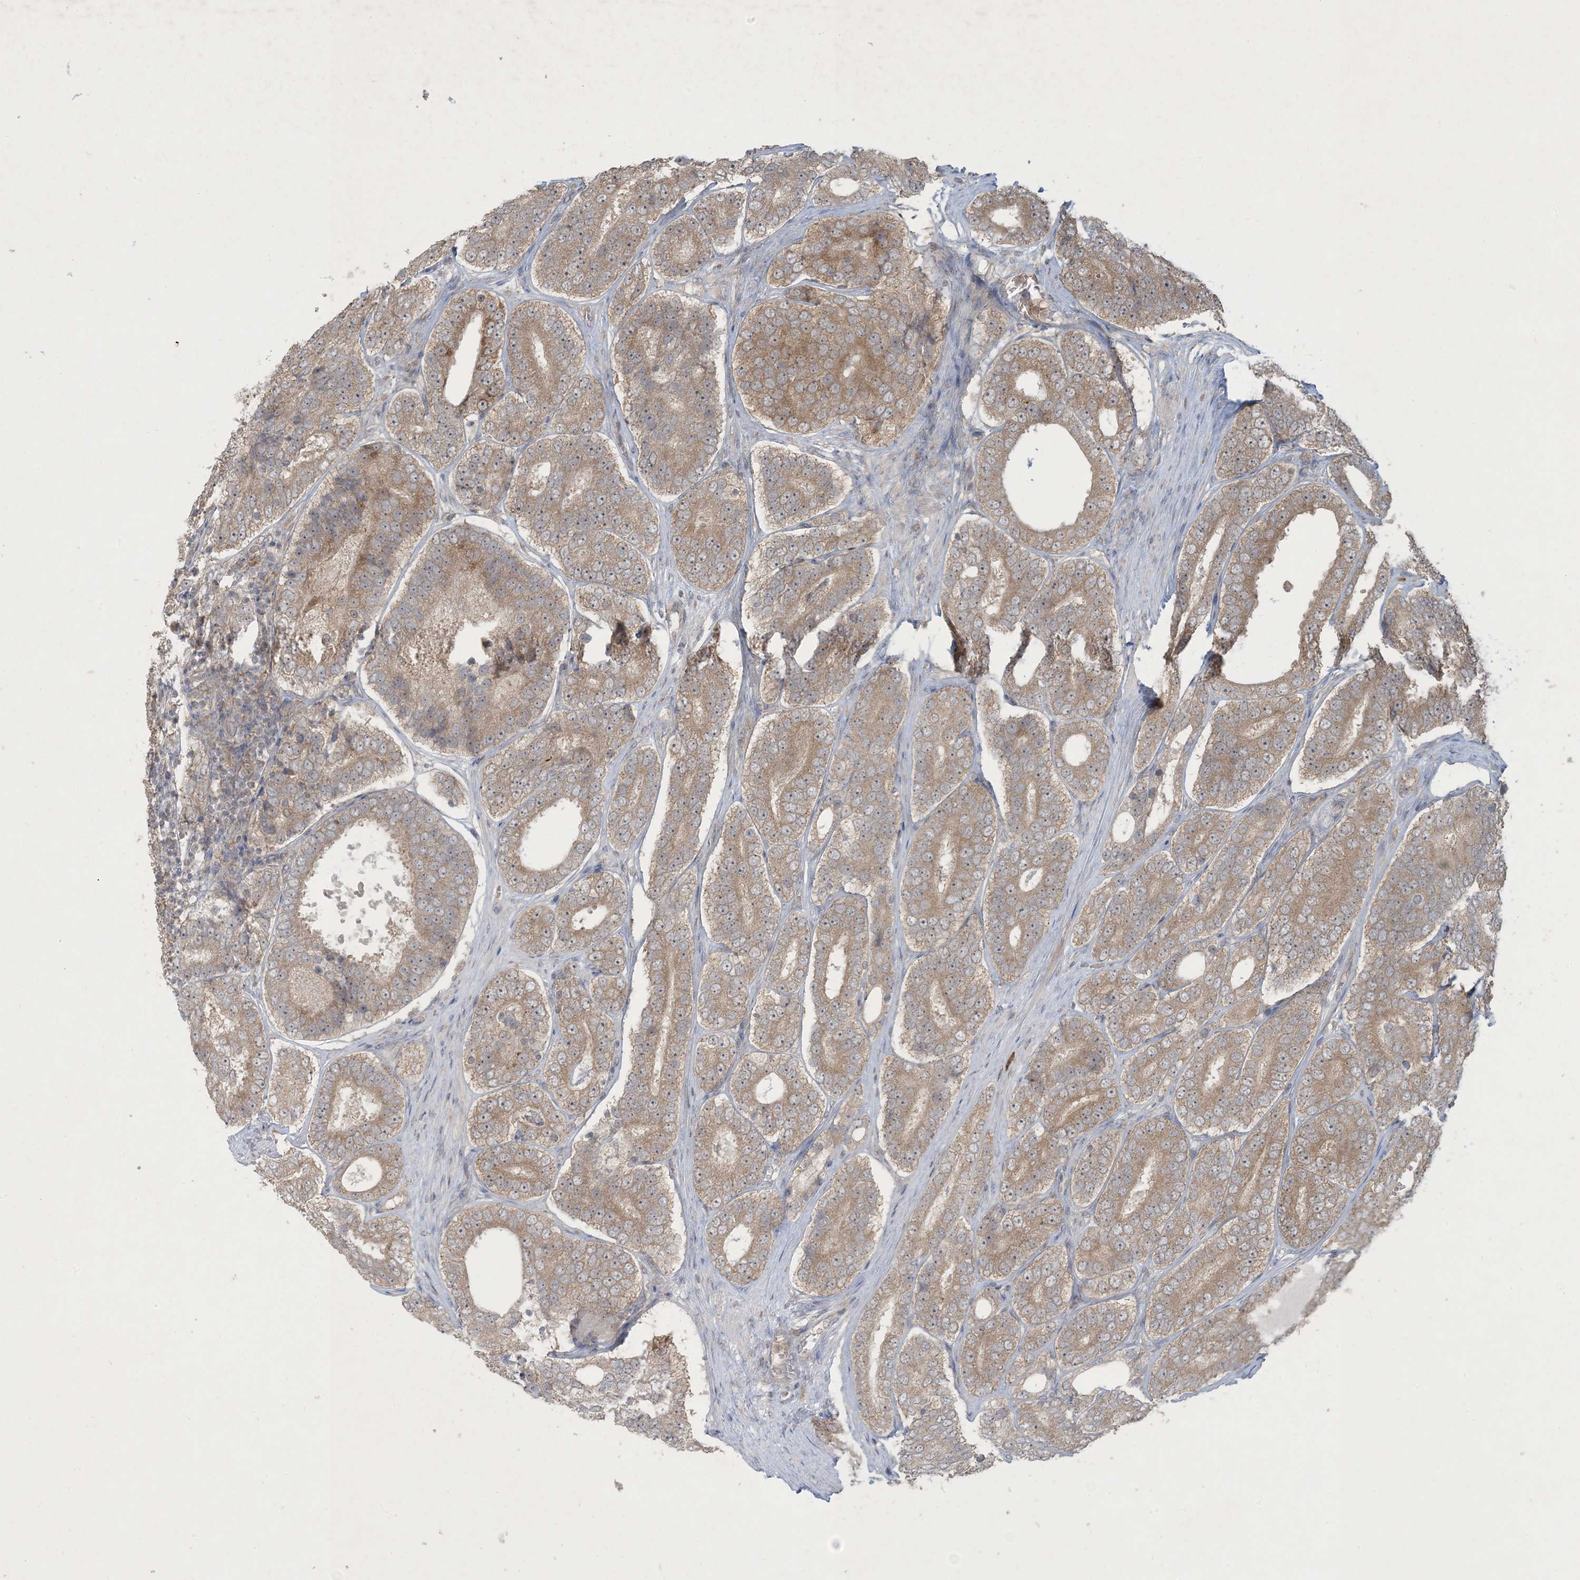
{"staining": {"intensity": "moderate", "quantity": ">75%", "location": "cytoplasmic/membranous"}, "tissue": "prostate cancer", "cell_type": "Tumor cells", "image_type": "cancer", "snomed": [{"axis": "morphology", "description": "Adenocarcinoma, High grade"}, {"axis": "topography", "description": "Prostate"}], "caption": "Prostate cancer stained with a brown dye shows moderate cytoplasmic/membranous positive staining in approximately >75% of tumor cells.", "gene": "NRBP2", "patient": {"sex": "male", "age": 56}}